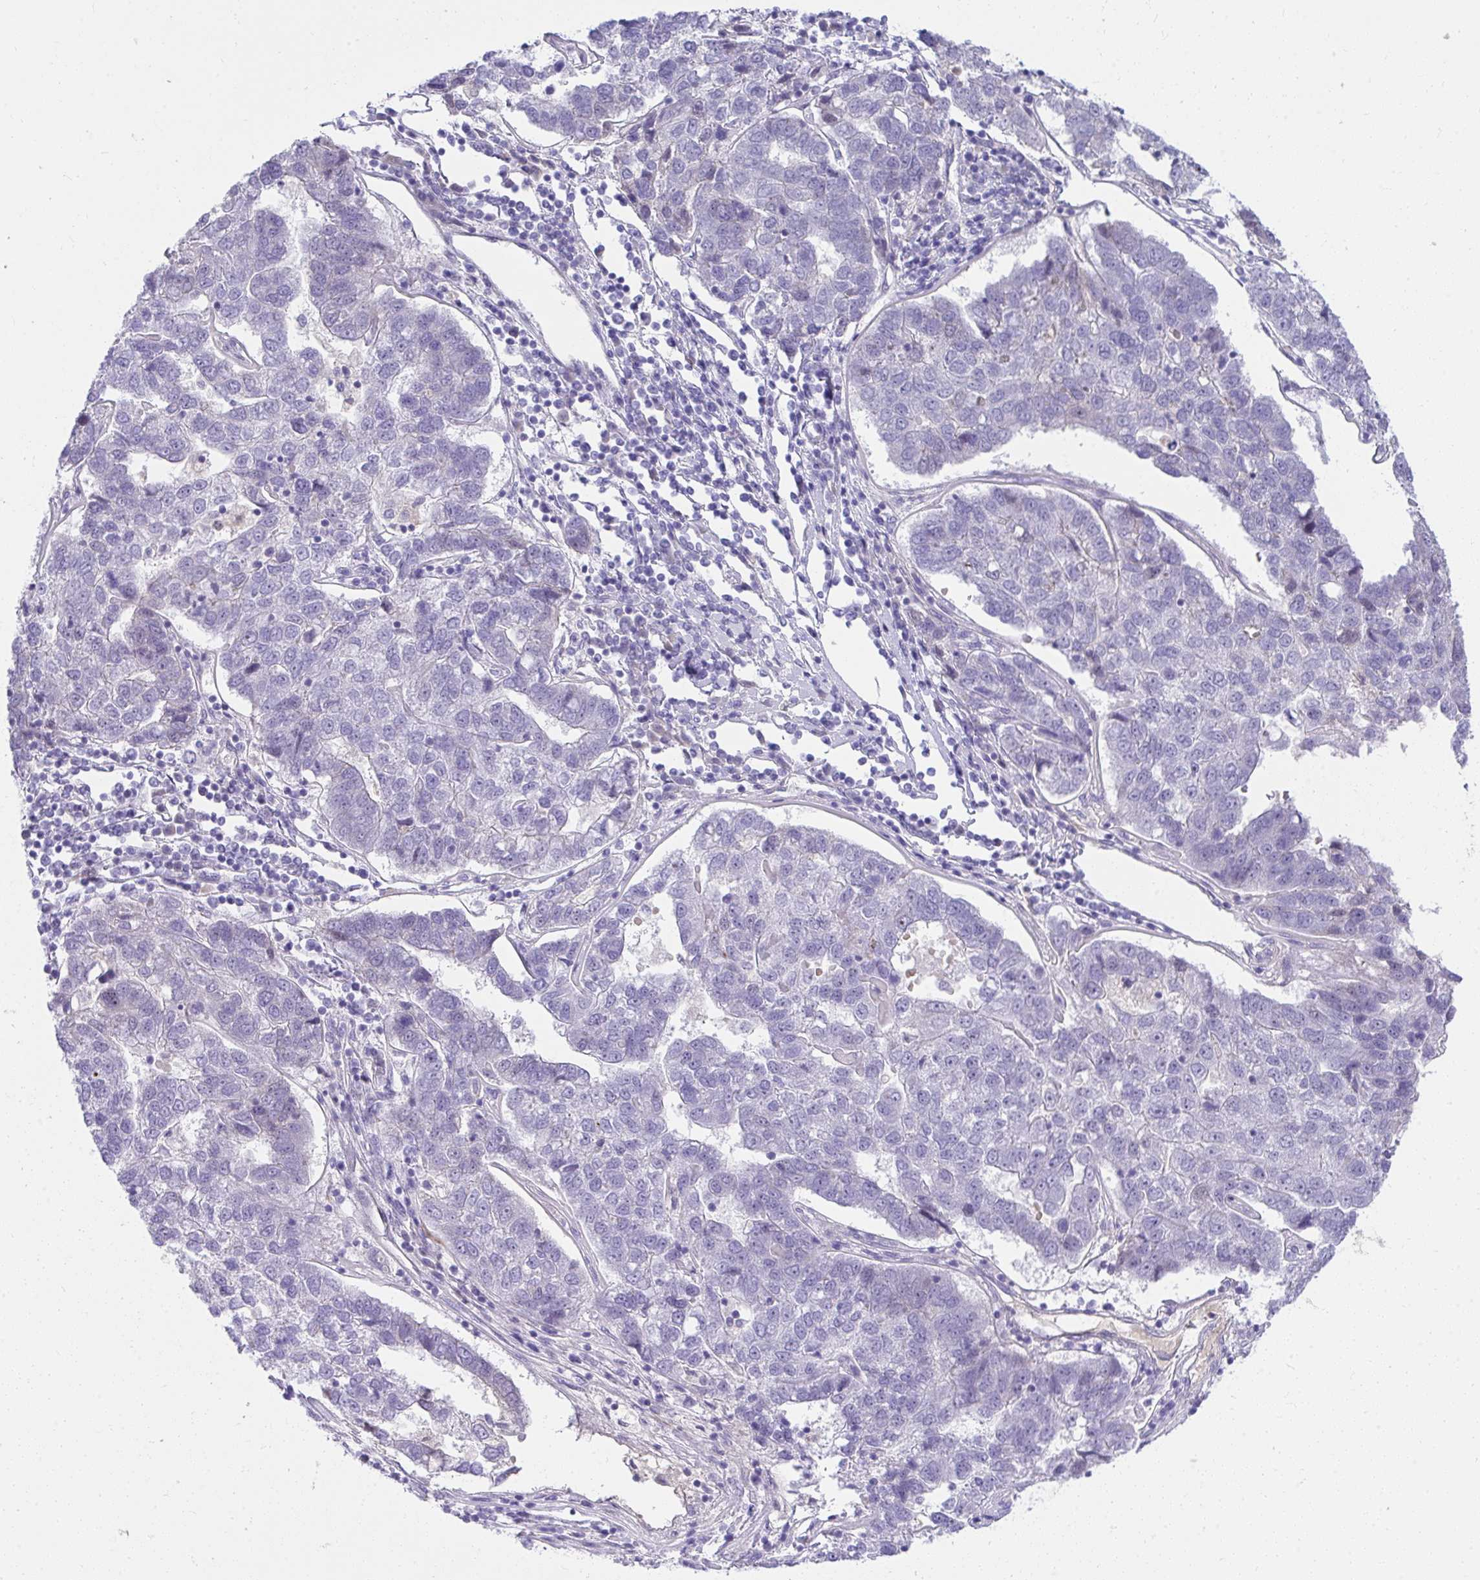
{"staining": {"intensity": "negative", "quantity": "none", "location": "none"}, "tissue": "pancreatic cancer", "cell_type": "Tumor cells", "image_type": "cancer", "snomed": [{"axis": "morphology", "description": "Adenocarcinoma, NOS"}, {"axis": "topography", "description": "Pancreas"}], "caption": "An immunohistochemistry histopathology image of adenocarcinoma (pancreatic) is shown. There is no staining in tumor cells of adenocarcinoma (pancreatic).", "gene": "LRRC36", "patient": {"sex": "female", "age": 61}}